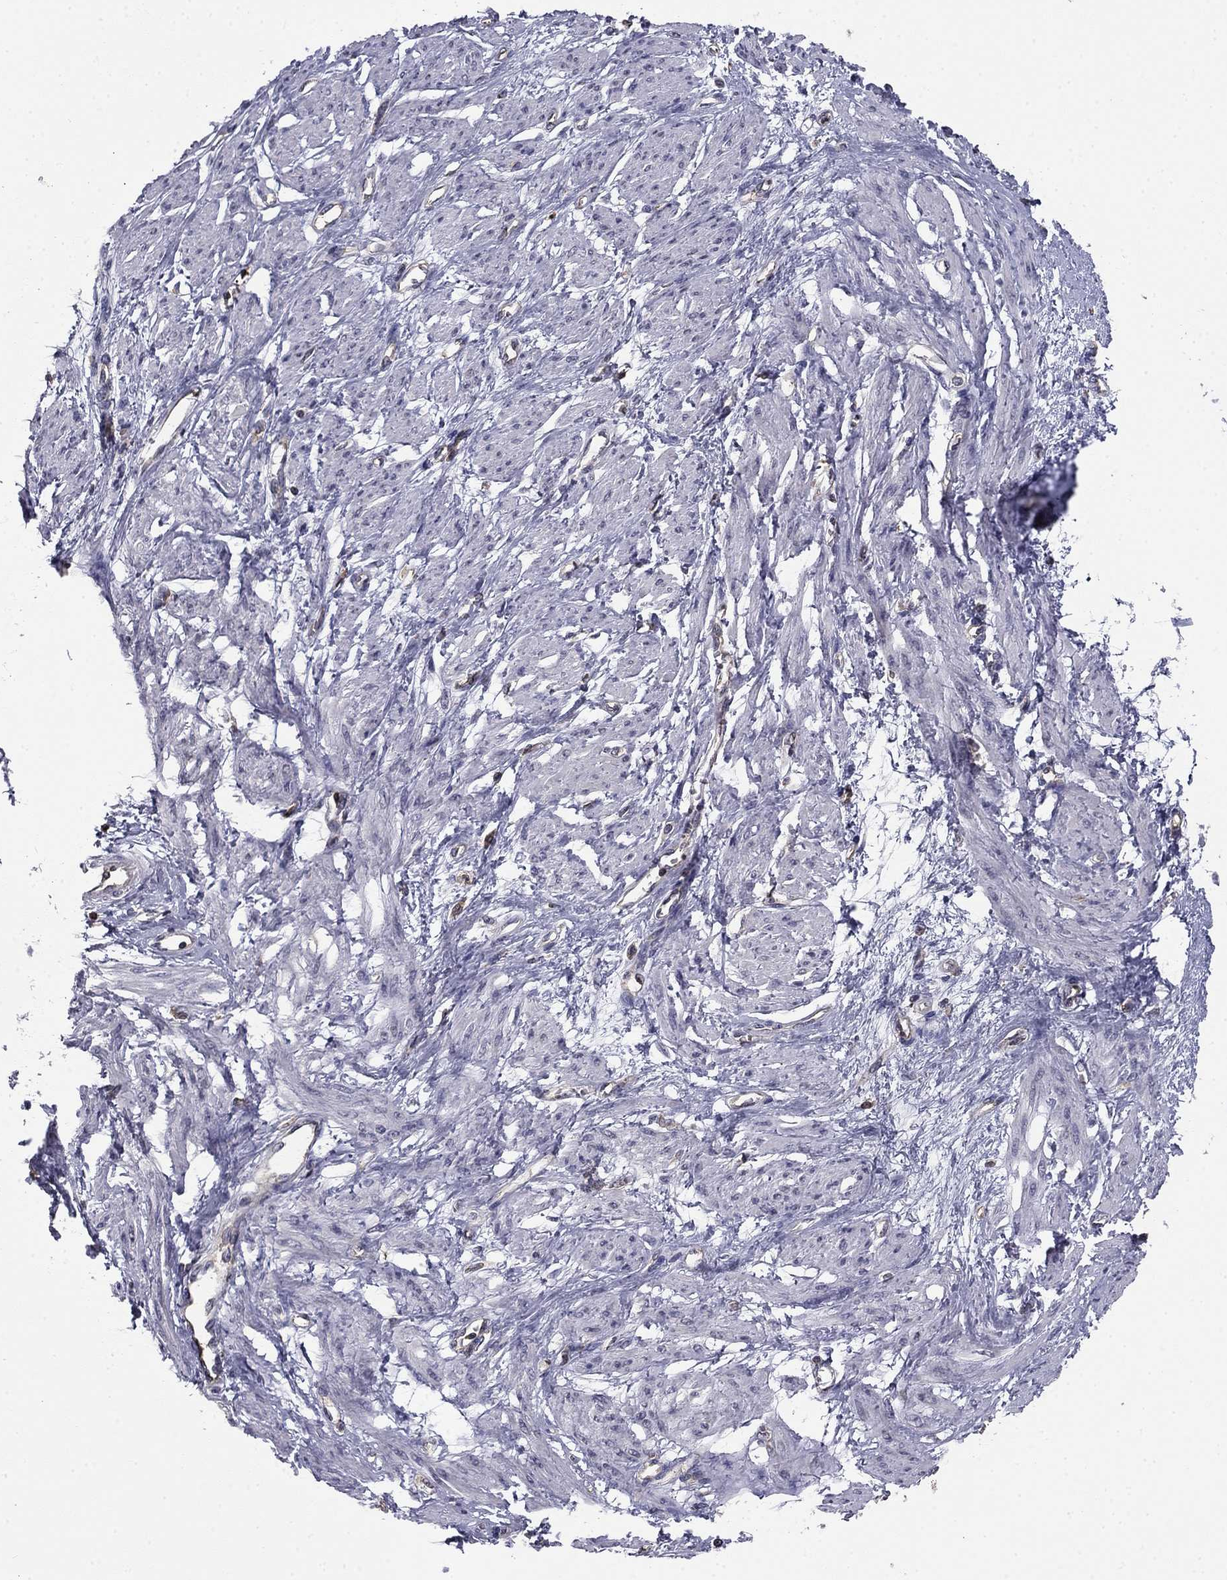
{"staining": {"intensity": "negative", "quantity": "none", "location": "none"}, "tissue": "smooth muscle", "cell_type": "Smooth muscle cells", "image_type": "normal", "snomed": [{"axis": "morphology", "description": "Normal tissue, NOS"}, {"axis": "topography", "description": "Smooth muscle"}, {"axis": "topography", "description": "Uterus"}], "caption": "This is a photomicrograph of immunohistochemistry (IHC) staining of unremarkable smooth muscle, which shows no positivity in smooth muscle cells.", "gene": "PLCB2", "patient": {"sex": "female", "age": 39}}